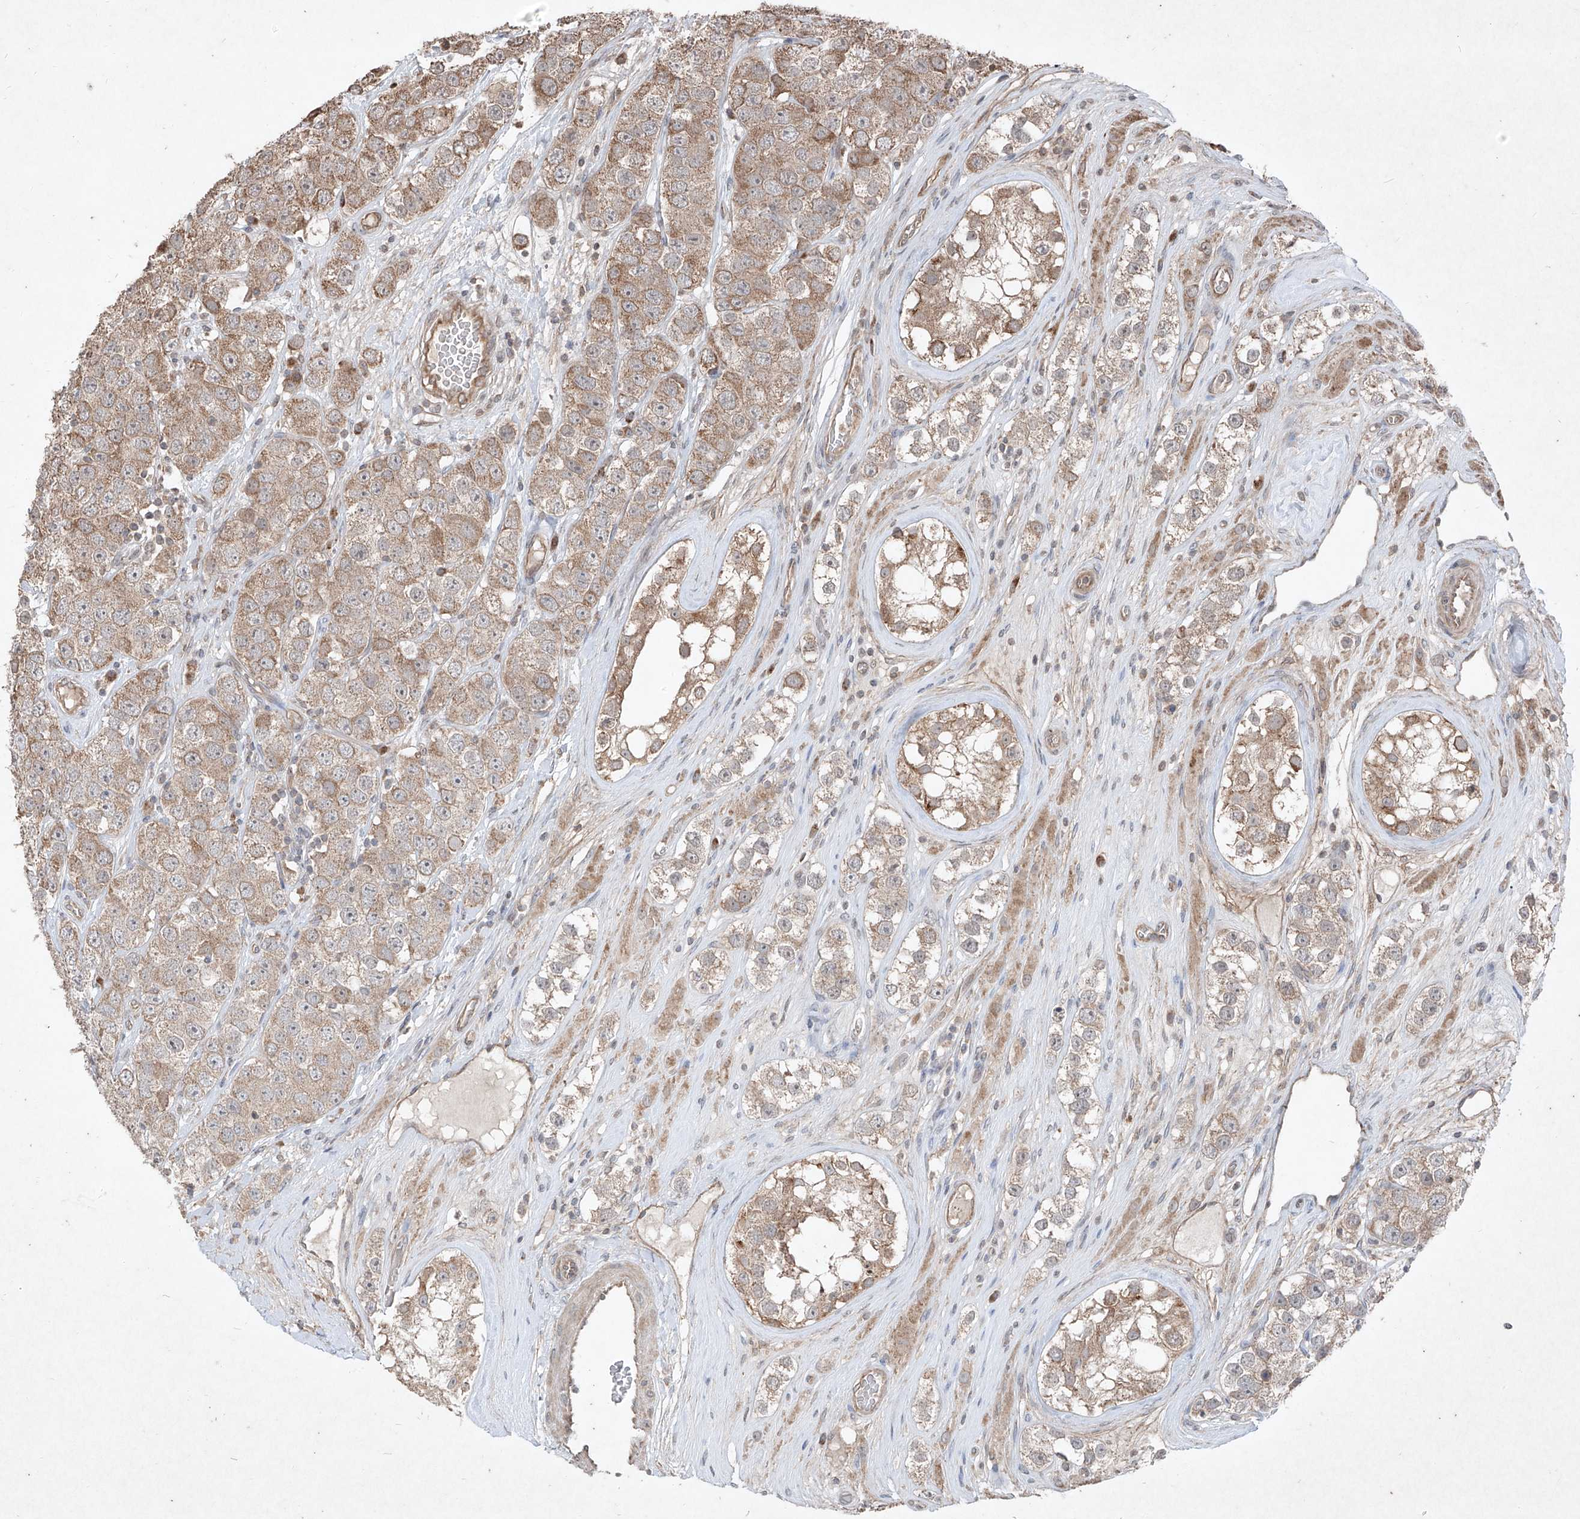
{"staining": {"intensity": "moderate", "quantity": ">75%", "location": "cytoplasmic/membranous"}, "tissue": "testis cancer", "cell_type": "Tumor cells", "image_type": "cancer", "snomed": [{"axis": "morphology", "description": "Seminoma, NOS"}, {"axis": "topography", "description": "Testis"}], "caption": "Immunohistochemistry micrograph of neoplastic tissue: human testis seminoma stained using immunohistochemistry reveals medium levels of moderate protein expression localized specifically in the cytoplasmic/membranous of tumor cells, appearing as a cytoplasmic/membranous brown color.", "gene": "ABCD3", "patient": {"sex": "male", "age": 28}}